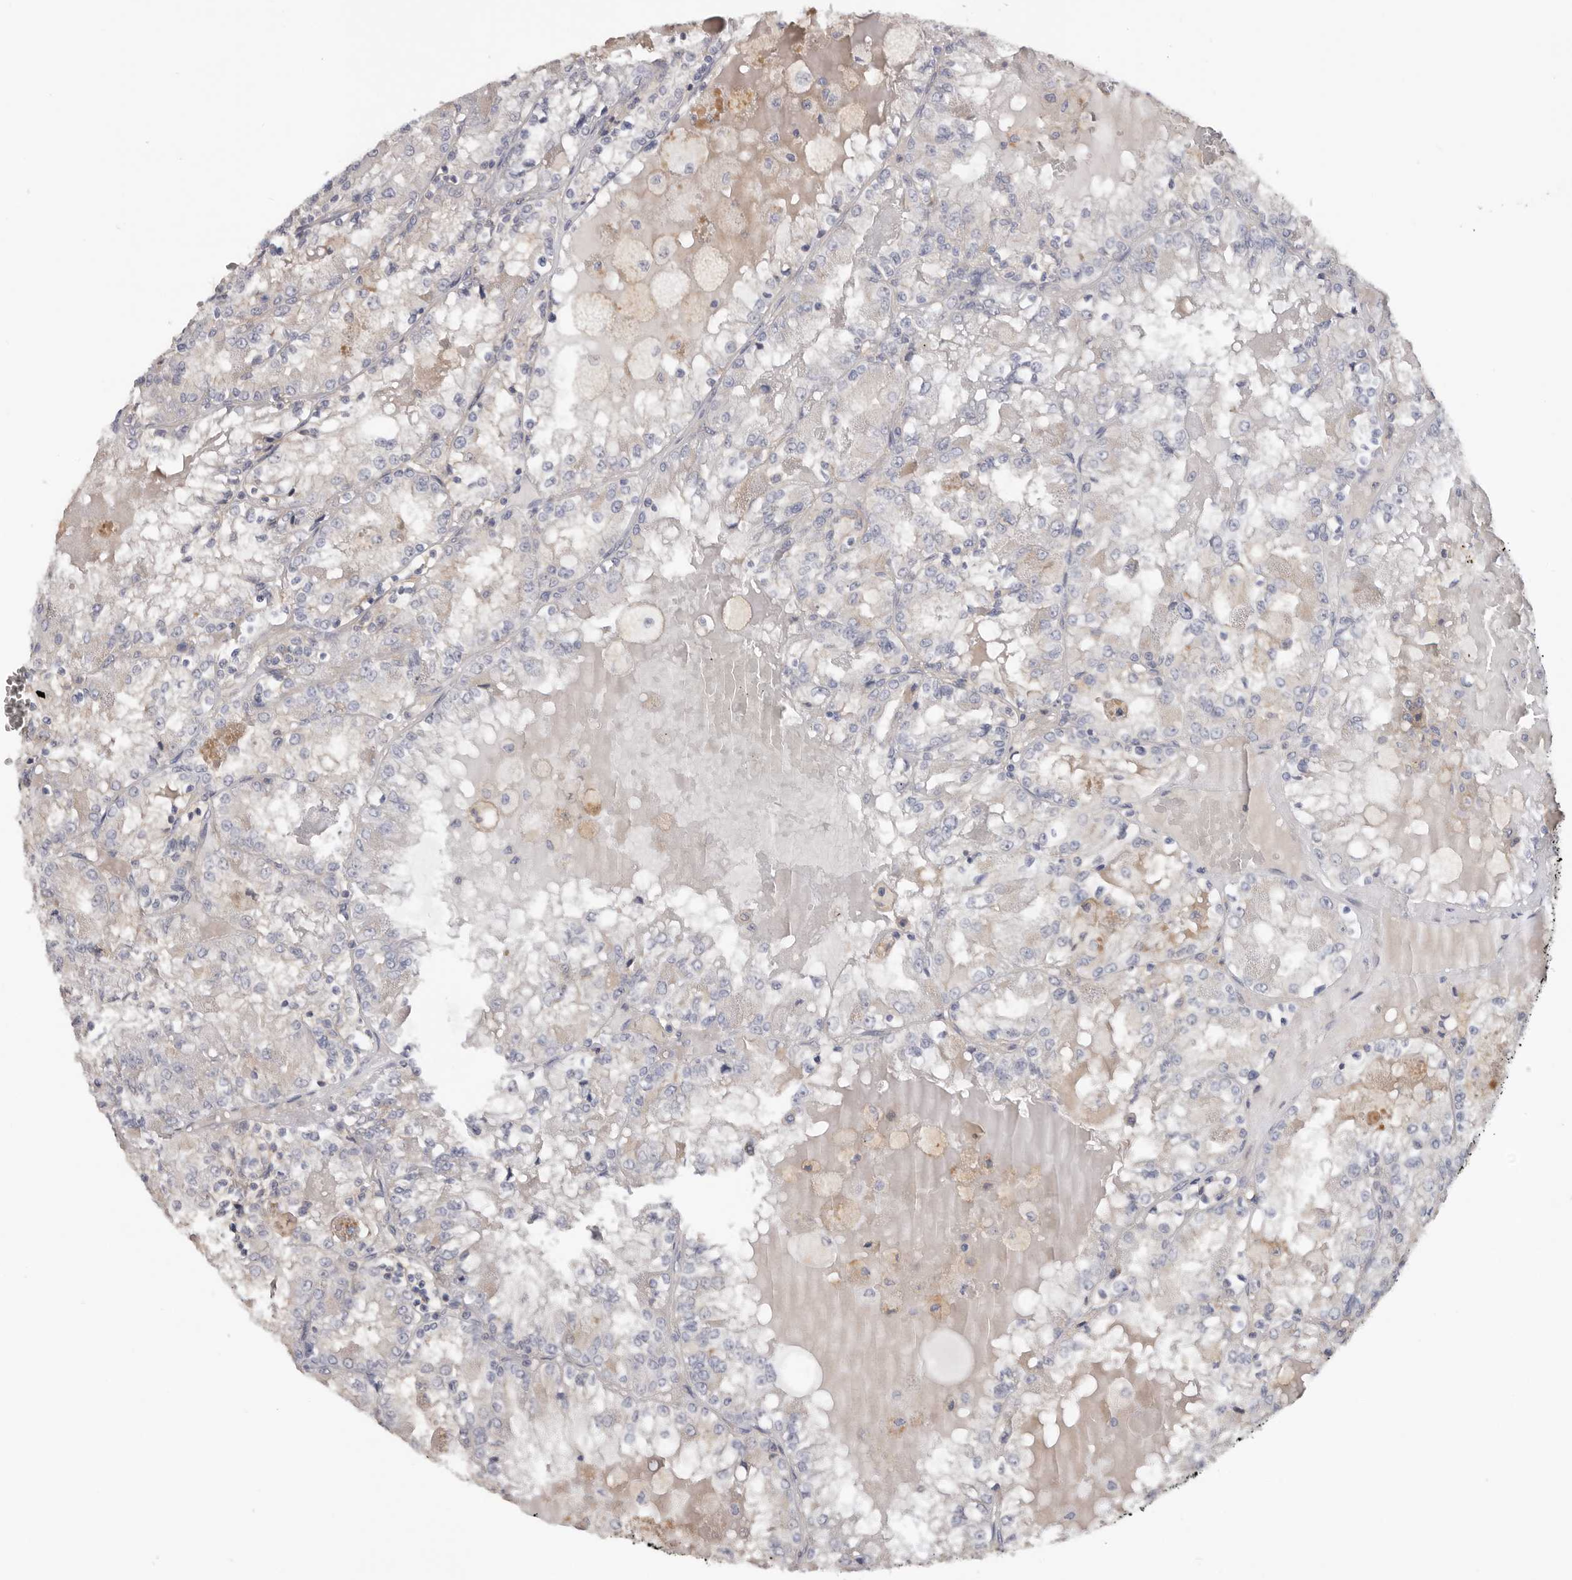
{"staining": {"intensity": "negative", "quantity": "none", "location": "none"}, "tissue": "renal cancer", "cell_type": "Tumor cells", "image_type": "cancer", "snomed": [{"axis": "morphology", "description": "Adenocarcinoma, NOS"}, {"axis": "topography", "description": "Kidney"}], "caption": "Protein analysis of adenocarcinoma (renal) displays no significant staining in tumor cells.", "gene": "WDTC1", "patient": {"sex": "female", "age": 56}}